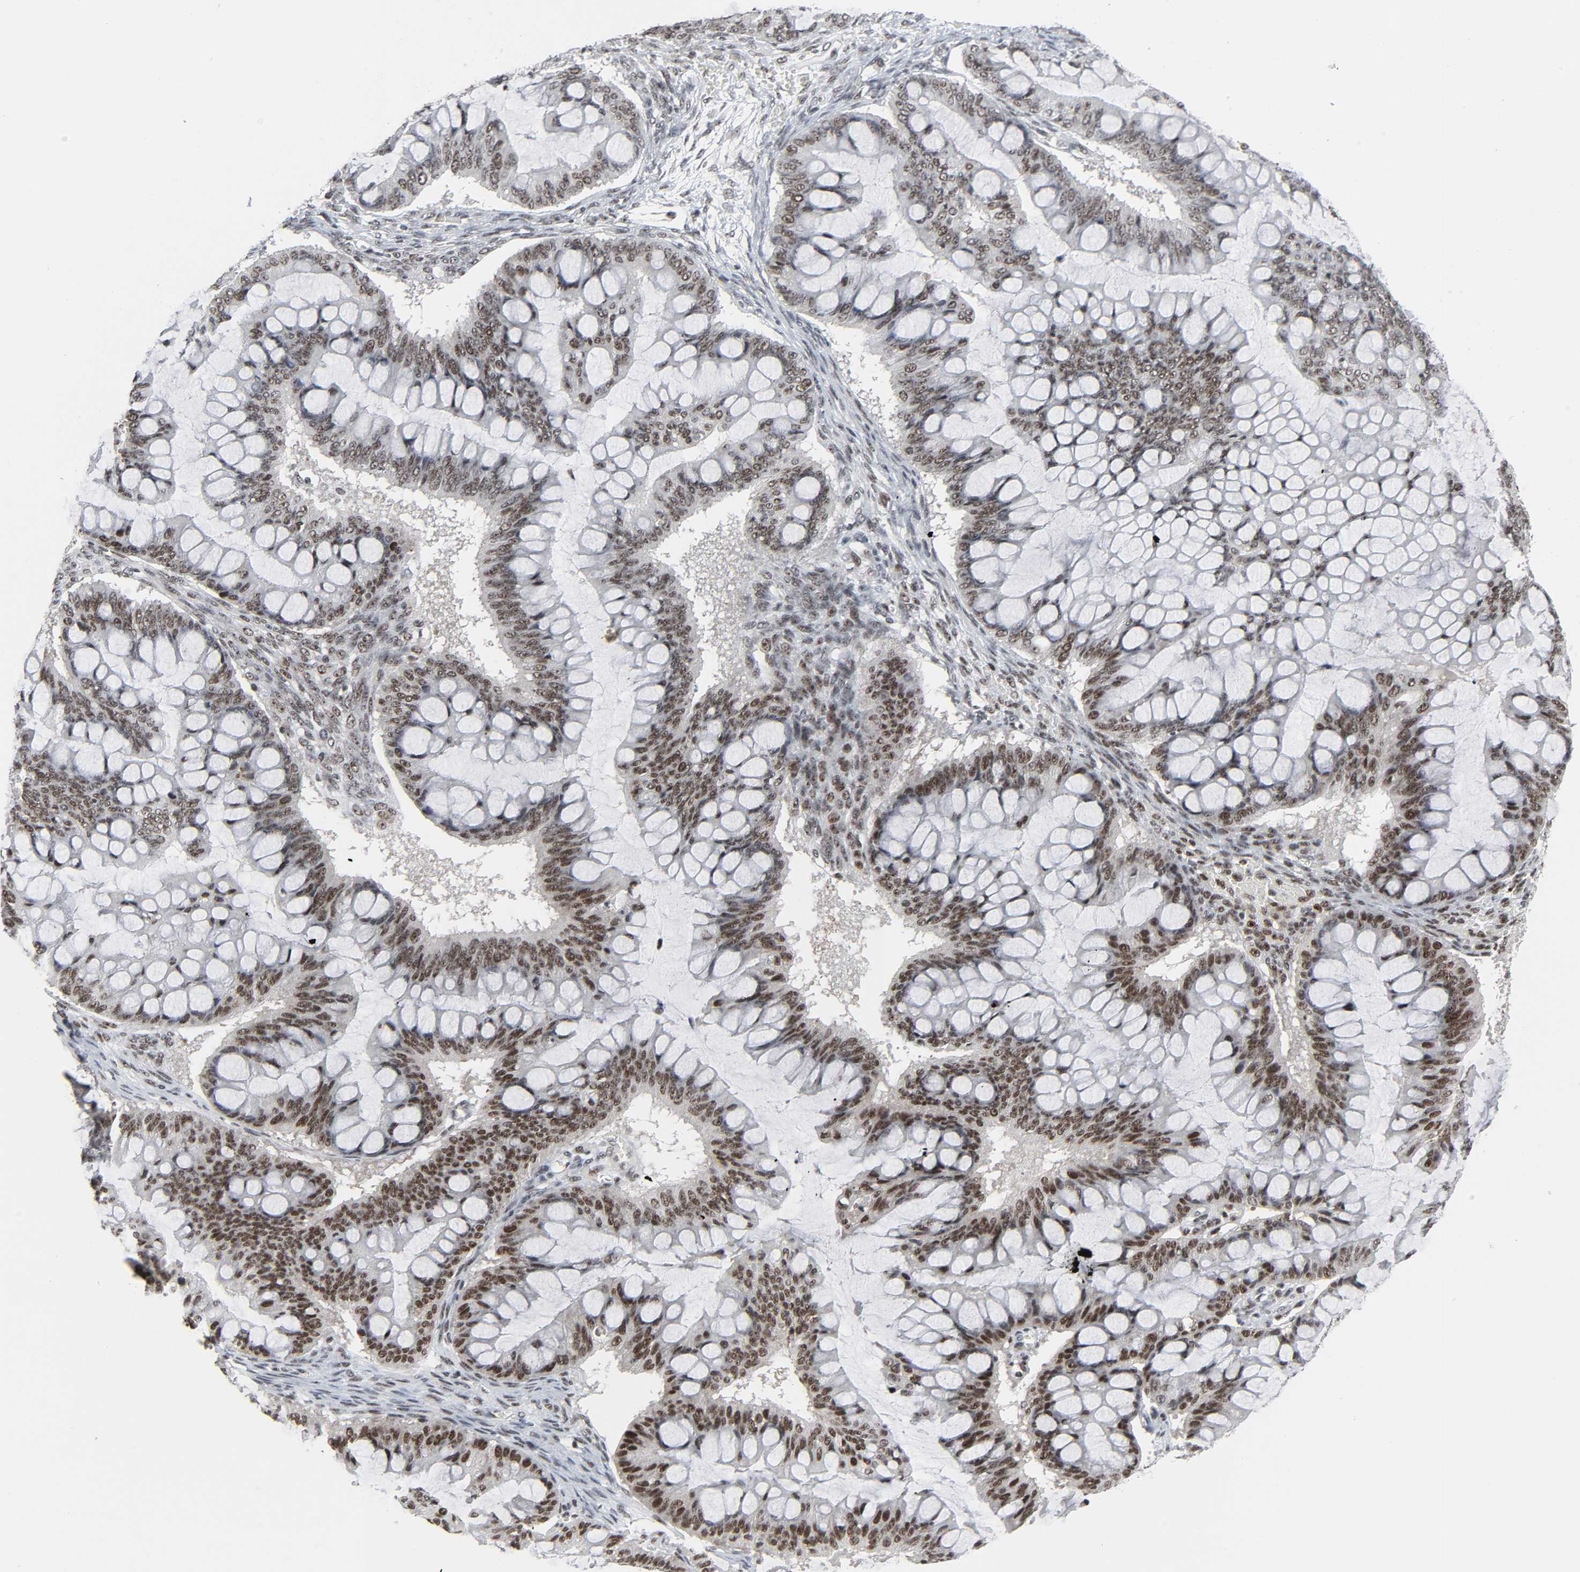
{"staining": {"intensity": "strong", "quantity": ">75%", "location": "nuclear"}, "tissue": "ovarian cancer", "cell_type": "Tumor cells", "image_type": "cancer", "snomed": [{"axis": "morphology", "description": "Cystadenocarcinoma, mucinous, NOS"}, {"axis": "topography", "description": "Ovary"}], "caption": "Human mucinous cystadenocarcinoma (ovarian) stained for a protein (brown) displays strong nuclear positive positivity in approximately >75% of tumor cells.", "gene": "CDK7", "patient": {"sex": "female", "age": 73}}